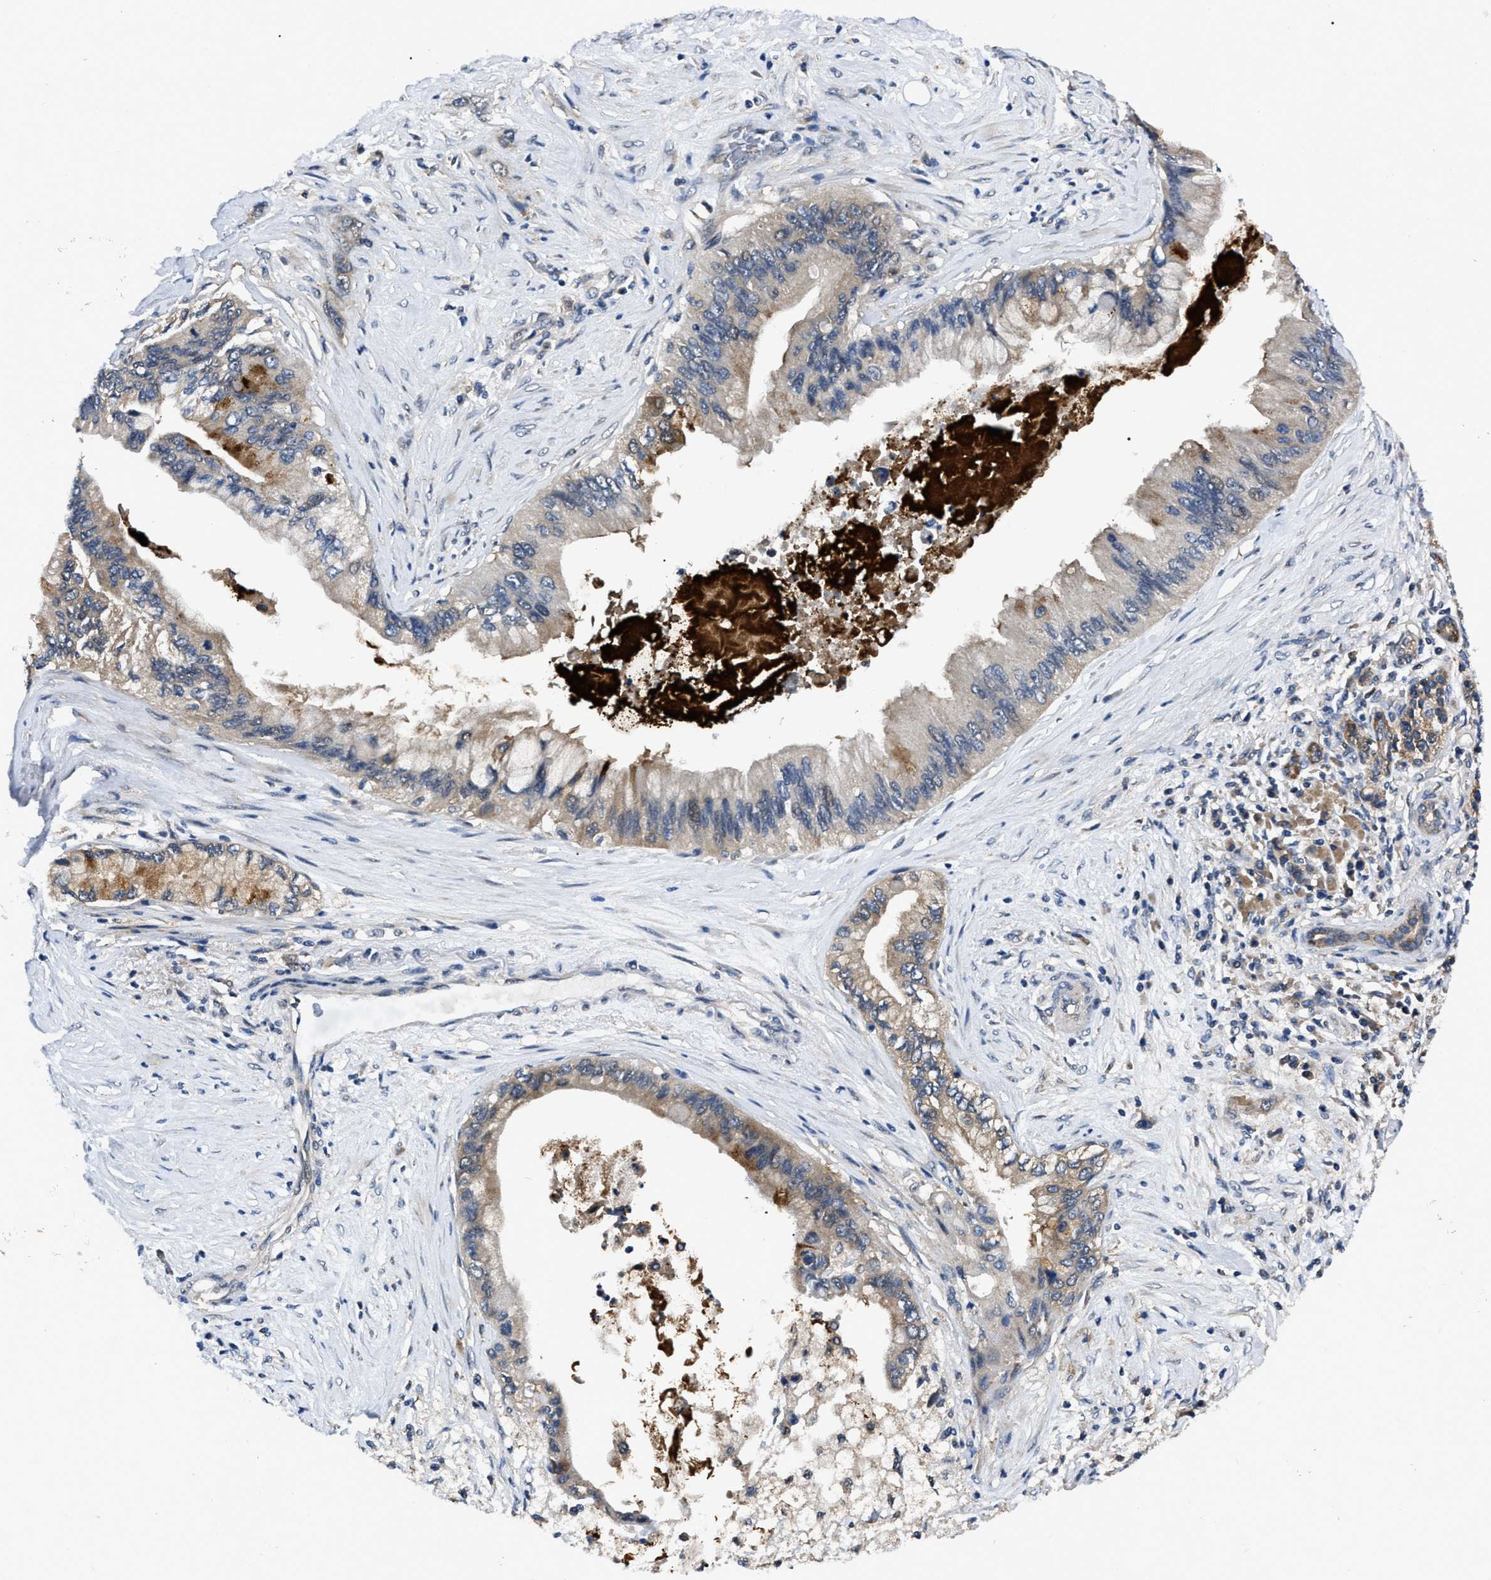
{"staining": {"intensity": "moderate", "quantity": ">75%", "location": "cytoplasmic/membranous"}, "tissue": "pancreatic cancer", "cell_type": "Tumor cells", "image_type": "cancer", "snomed": [{"axis": "morphology", "description": "Adenocarcinoma, NOS"}, {"axis": "topography", "description": "Pancreas"}], "caption": "This image displays adenocarcinoma (pancreatic) stained with immunohistochemistry to label a protein in brown. The cytoplasmic/membranous of tumor cells show moderate positivity for the protein. Nuclei are counter-stained blue.", "gene": "GET4", "patient": {"sex": "male", "age": 74}}